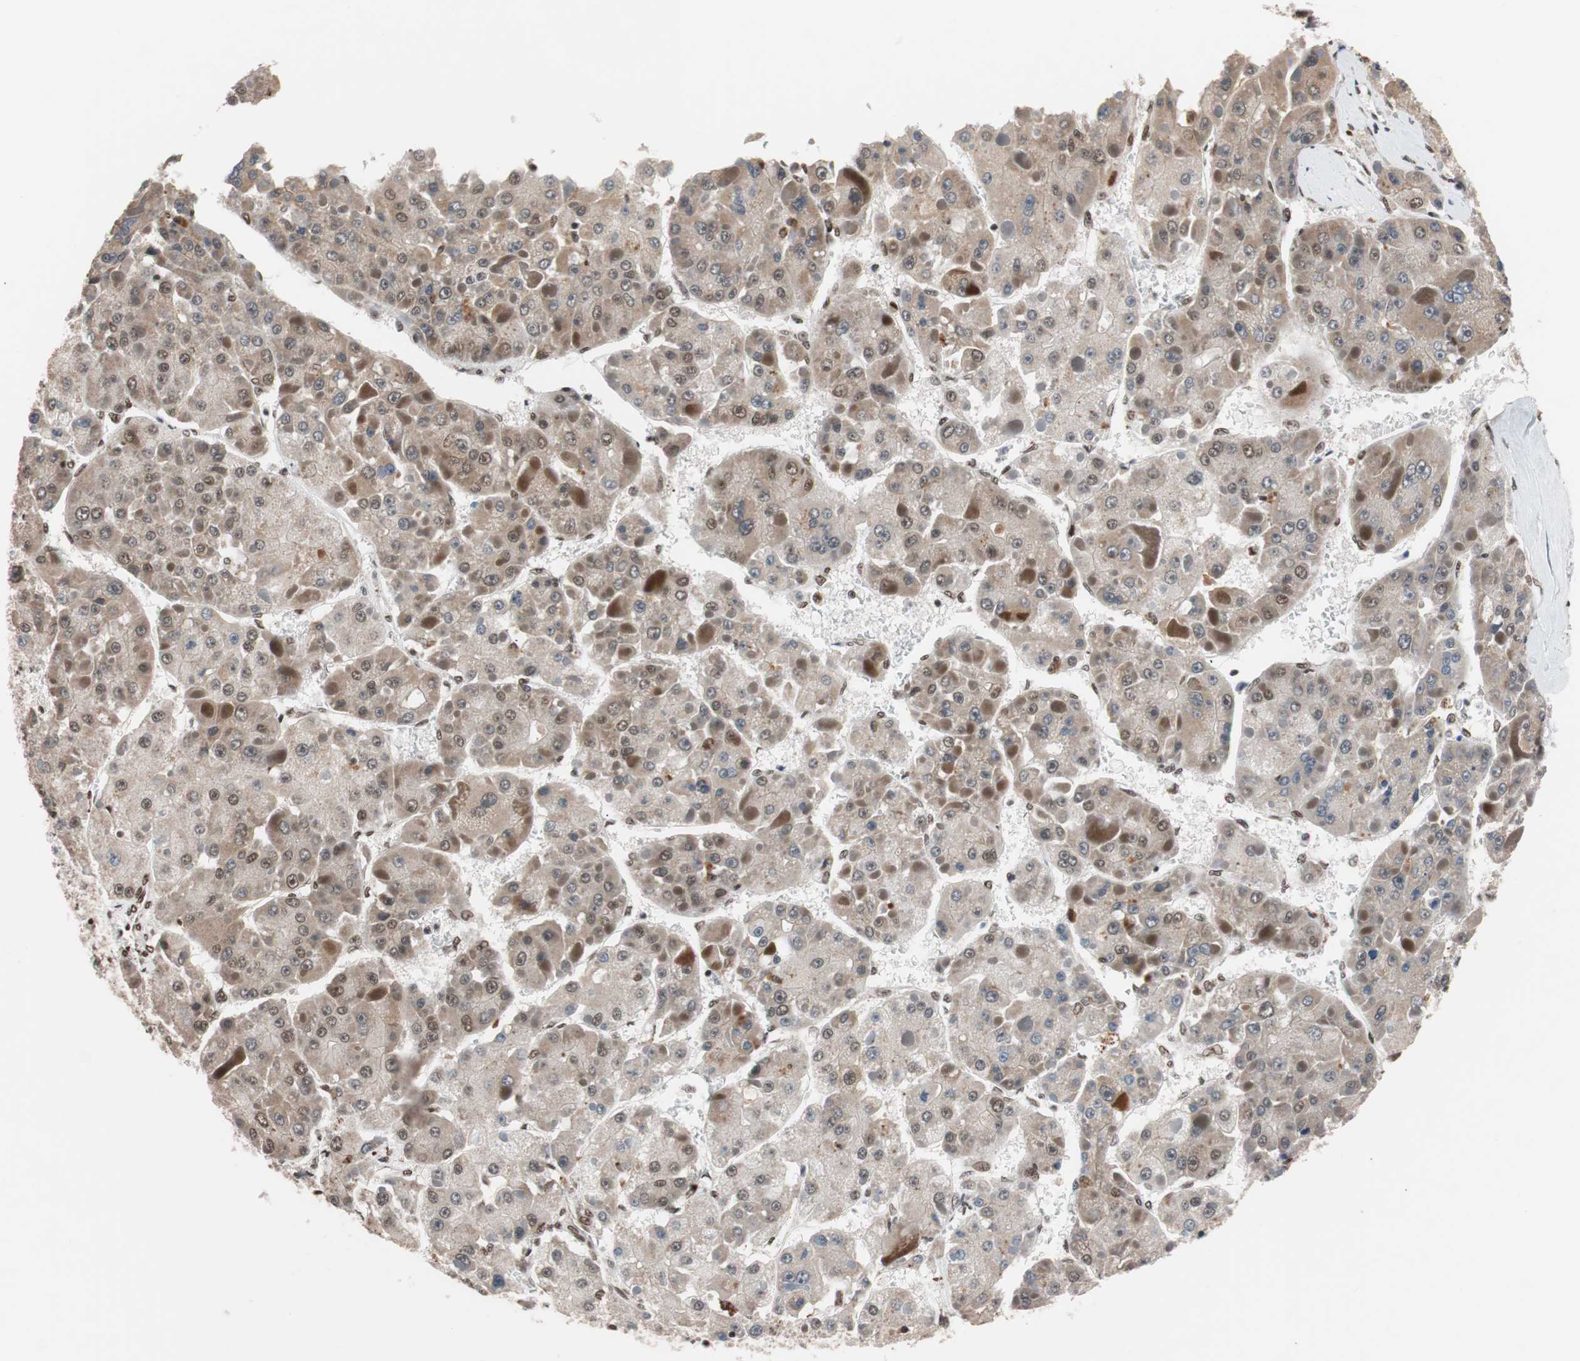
{"staining": {"intensity": "moderate", "quantity": ">75%", "location": "cytoplasmic/membranous,nuclear"}, "tissue": "liver cancer", "cell_type": "Tumor cells", "image_type": "cancer", "snomed": [{"axis": "morphology", "description": "Carcinoma, Hepatocellular, NOS"}, {"axis": "topography", "description": "Liver"}], "caption": "Immunohistochemical staining of hepatocellular carcinoma (liver) reveals medium levels of moderate cytoplasmic/membranous and nuclear expression in approximately >75% of tumor cells.", "gene": "CHAMP1", "patient": {"sex": "female", "age": 73}}